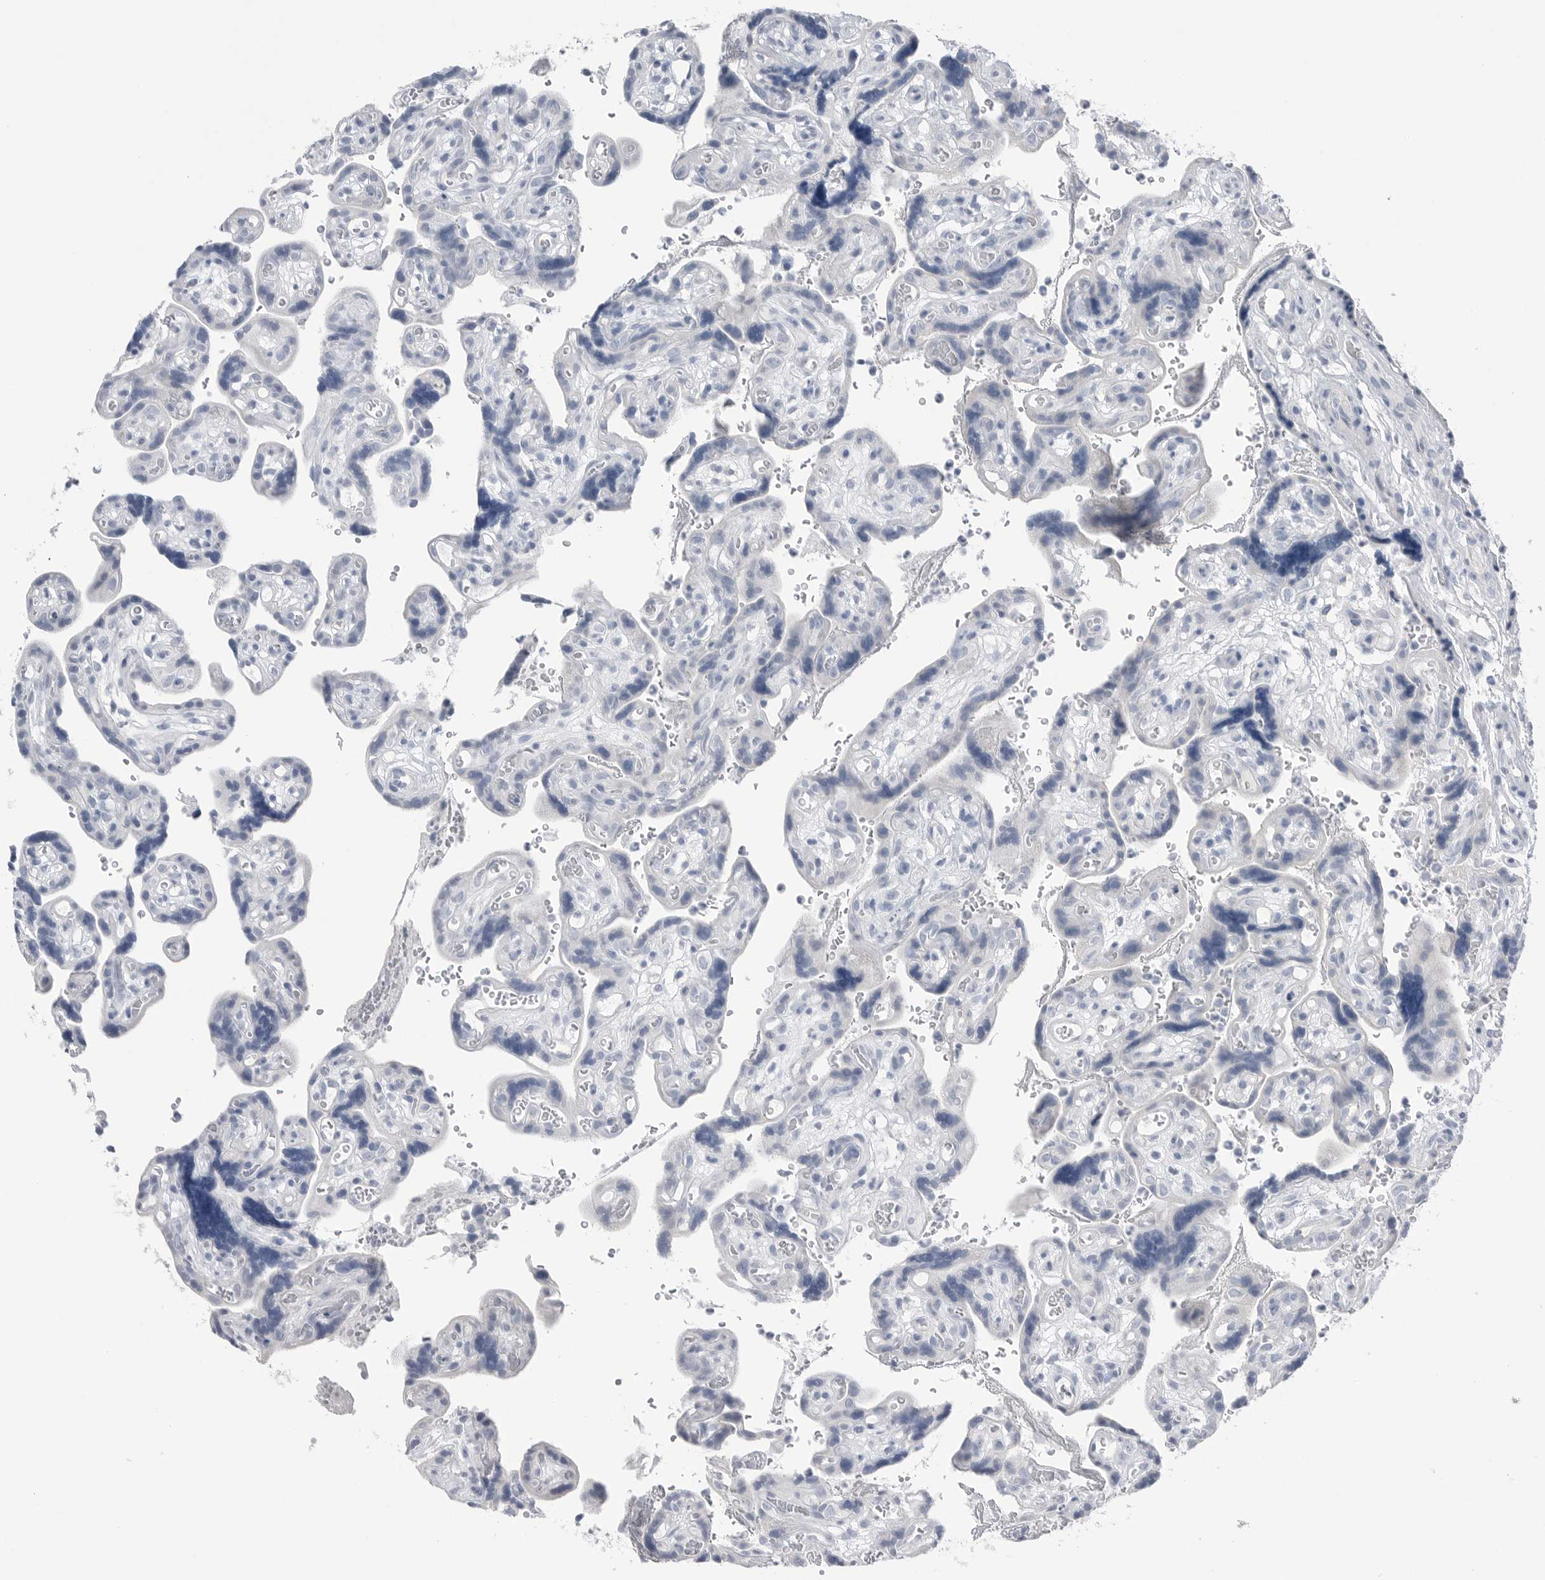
{"staining": {"intensity": "negative", "quantity": "none", "location": "none"}, "tissue": "placenta", "cell_type": "Decidual cells", "image_type": "normal", "snomed": [{"axis": "morphology", "description": "Normal tissue, NOS"}, {"axis": "topography", "description": "Placenta"}], "caption": "This is an immunohistochemistry (IHC) photomicrograph of unremarkable placenta. There is no positivity in decidual cells.", "gene": "ABHD12", "patient": {"sex": "female", "age": 30}}